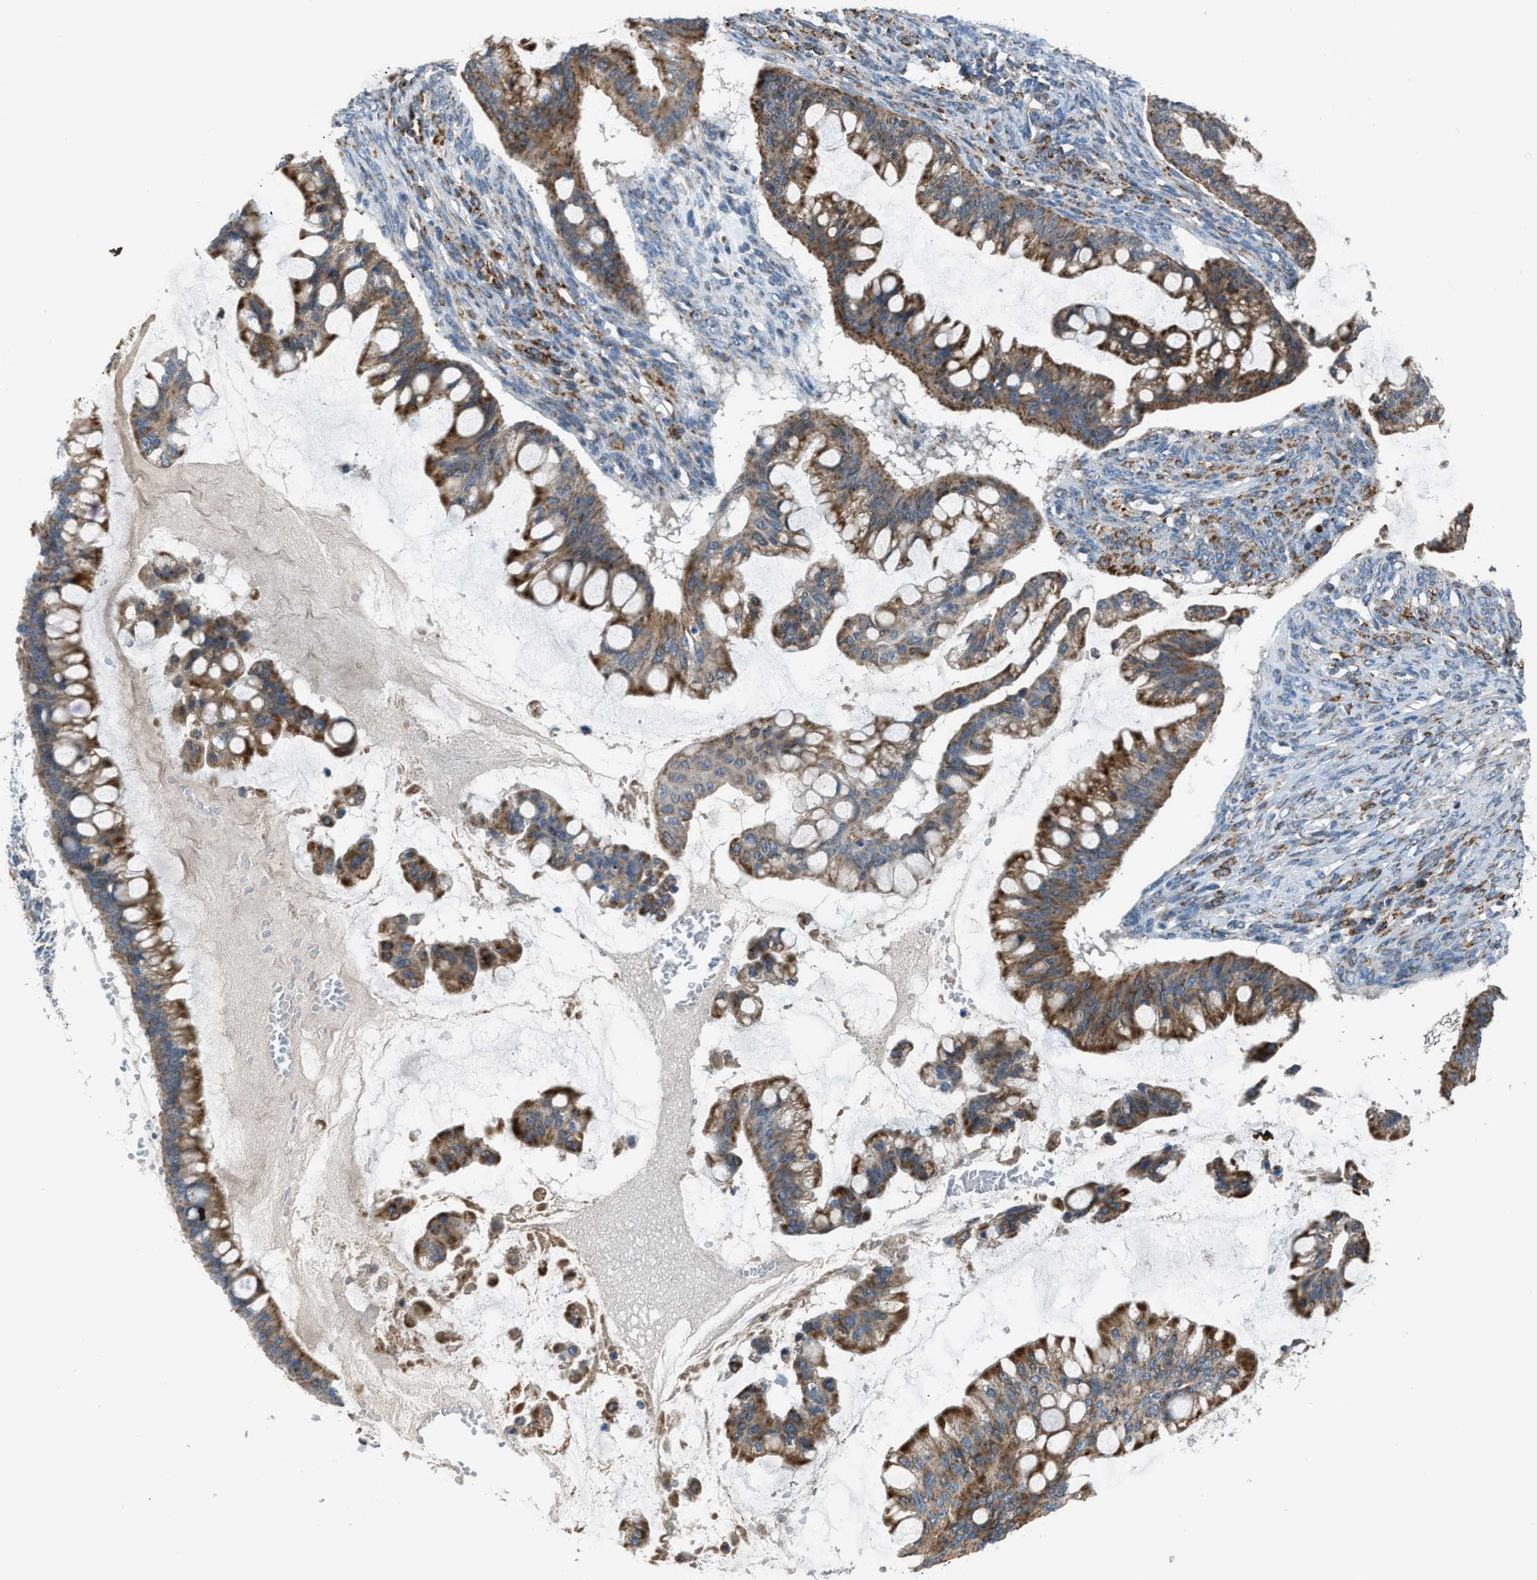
{"staining": {"intensity": "moderate", "quantity": ">75%", "location": "cytoplasmic/membranous"}, "tissue": "ovarian cancer", "cell_type": "Tumor cells", "image_type": "cancer", "snomed": [{"axis": "morphology", "description": "Cystadenocarcinoma, mucinous, NOS"}, {"axis": "topography", "description": "Ovary"}], "caption": "Immunohistochemistry (IHC) photomicrograph of neoplastic tissue: human ovarian cancer (mucinous cystadenocarcinoma) stained using IHC demonstrates medium levels of moderate protein expression localized specifically in the cytoplasmic/membranous of tumor cells, appearing as a cytoplasmic/membranous brown color.", "gene": "SMIM20", "patient": {"sex": "female", "age": 73}}